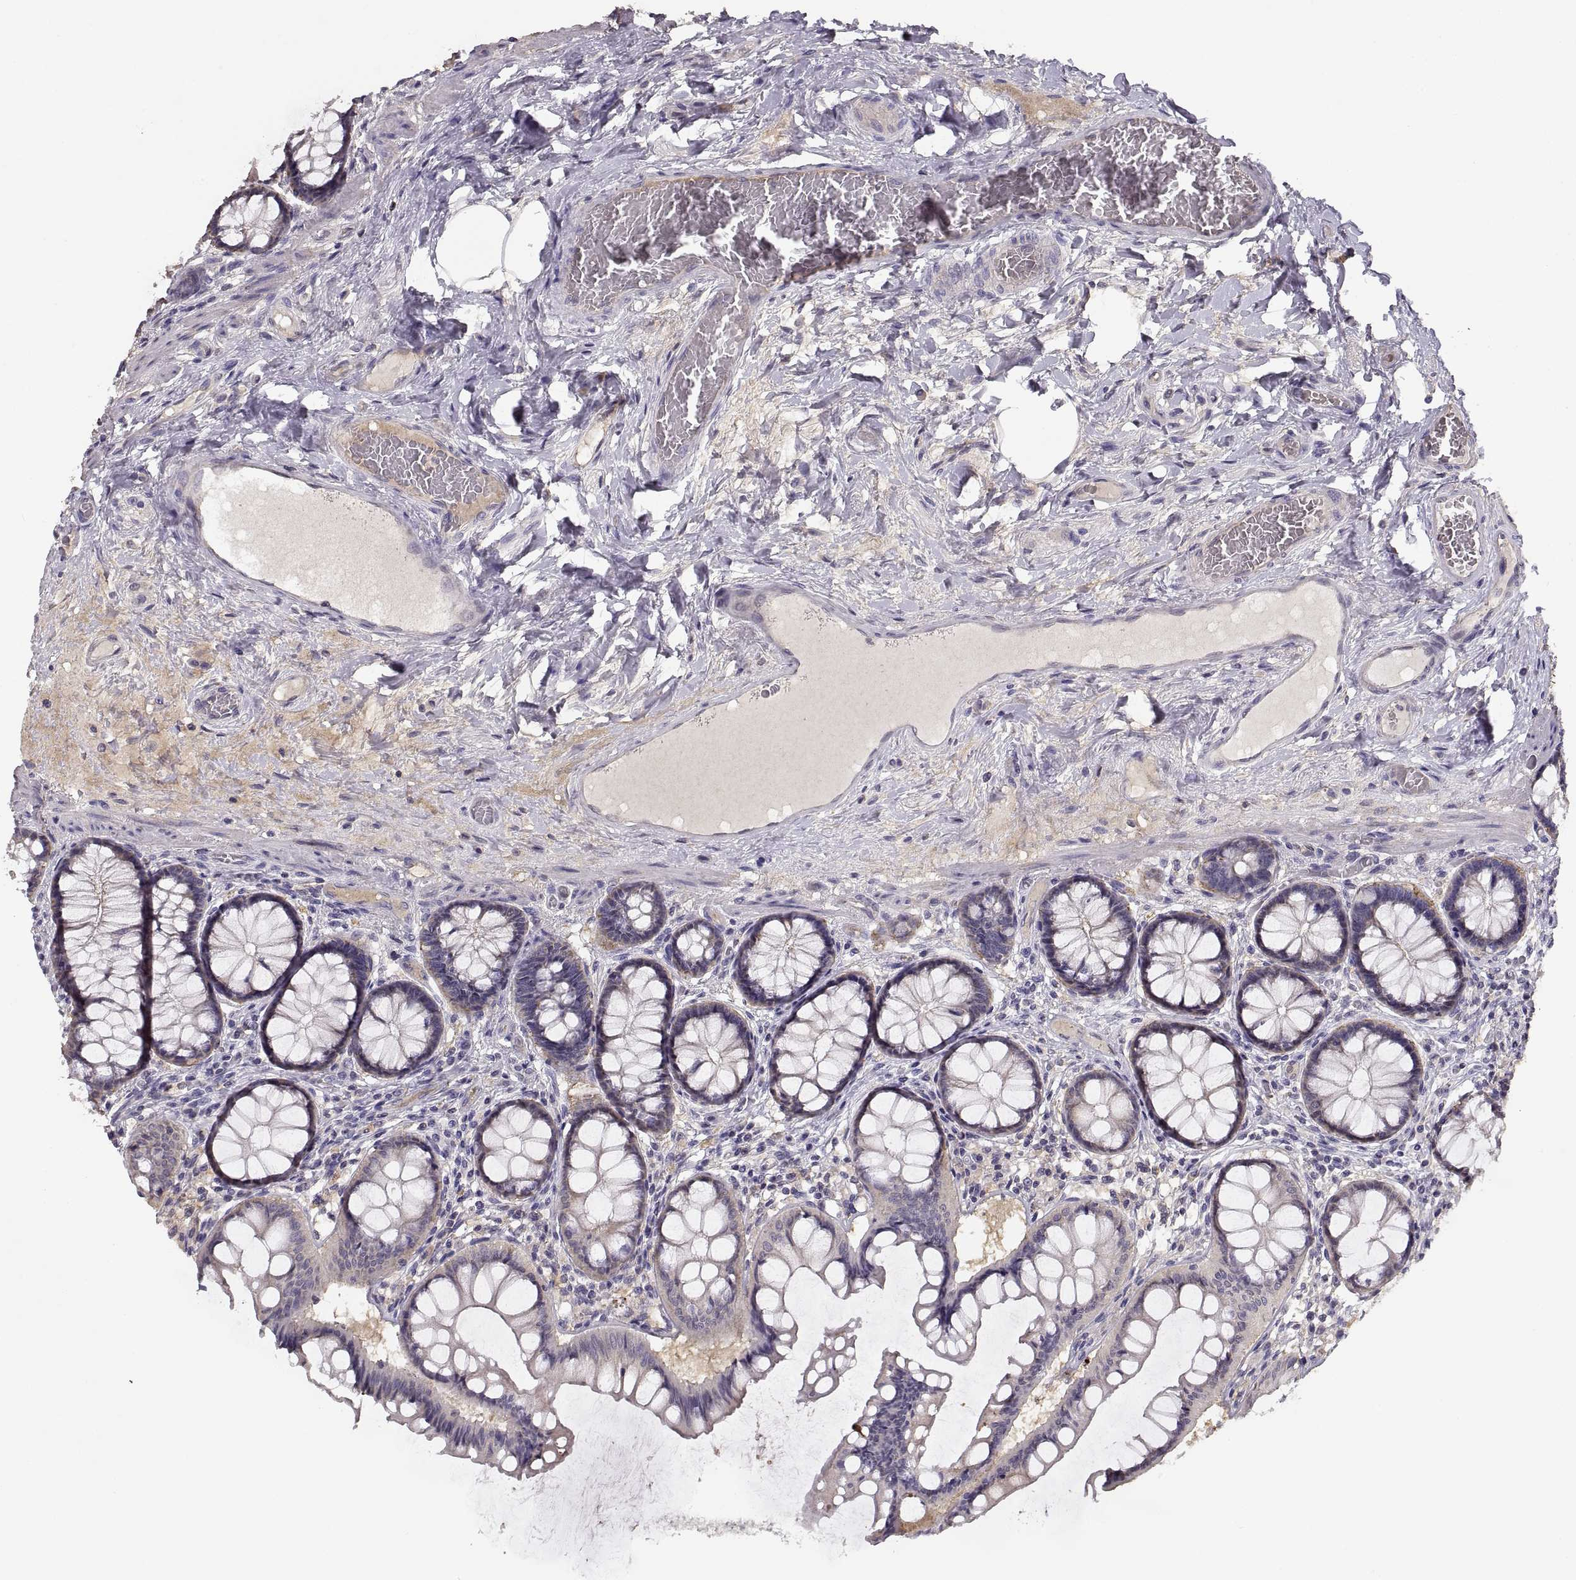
{"staining": {"intensity": "negative", "quantity": "none", "location": "none"}, "tissue": "colon", "cell_type": "Endothelial cells", "image_type": "normal", "snomed": [{"axis": "morphology", "description": "Normal tissue, NOS"}, {"axis": "topography", "description": "Colon"}], "caption": "The photomicrograph shows no significant staining in endothelial cells of colon.", "gene": "NMNAT2", "patient": {"sex": "female", "age": 65}}